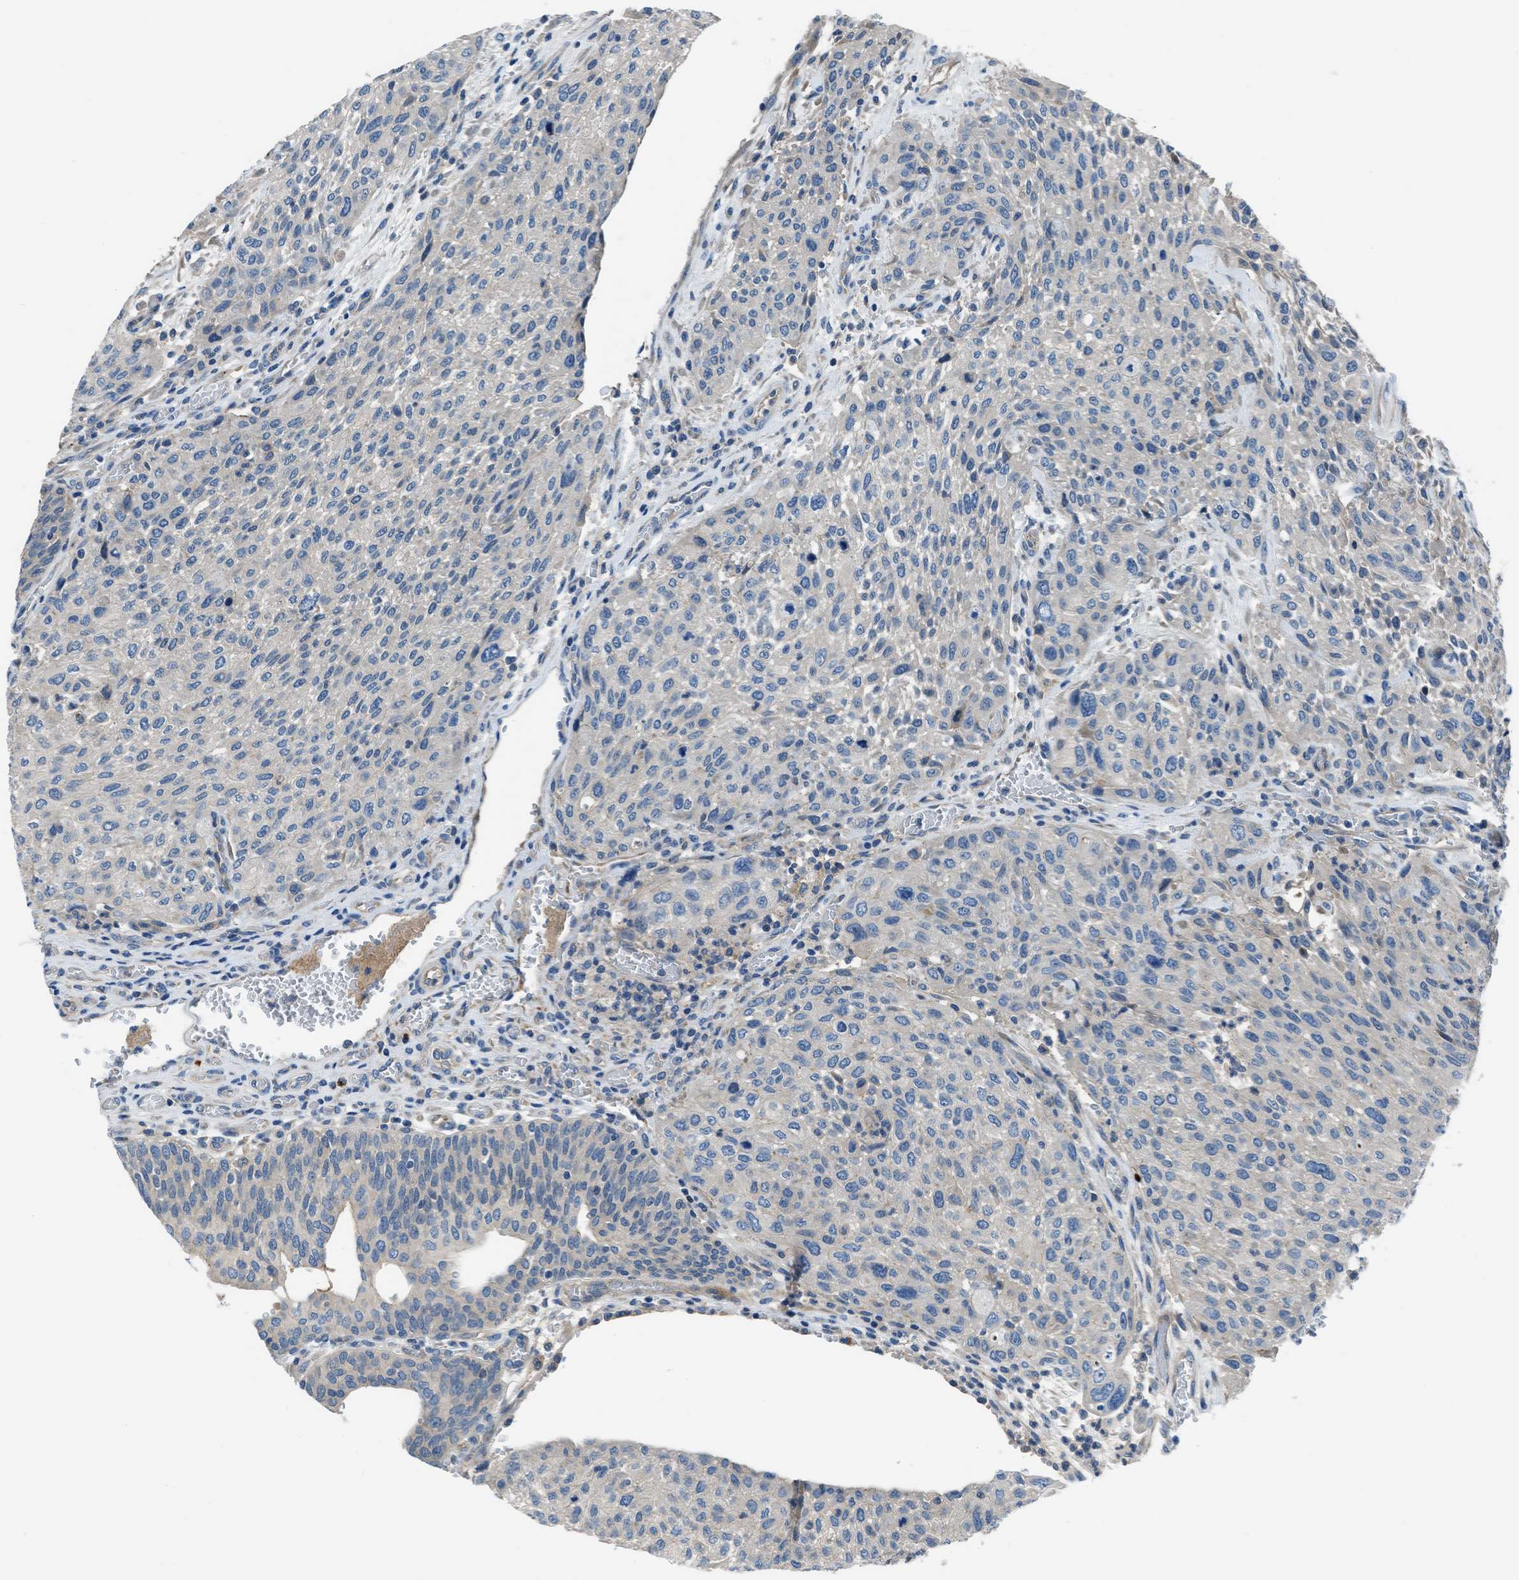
{"staining": {"intensity": "weak", "quantity": "<25%", "location": "cytoplasmic/membranous"}, "tissue": "urothelial cancer", "cell_type": "Tumor cells", "image_type": "cancer", "snomed": [{"axis": "morphology", "description": "Urothelial carcinoma, Low grade"}, {"axis": "morphology", "description": "Urothelial carcinoma, High grade"}, {"axis": "topography", "description": "Urinary bladder"}], "caption": "The immunohistochemistry (IHC) micrograph has no significant expression in tumor cells of urothelial cancer tissue.", "gene": "SLC38A6", "patient": {"sex": "male", "age": 35}}